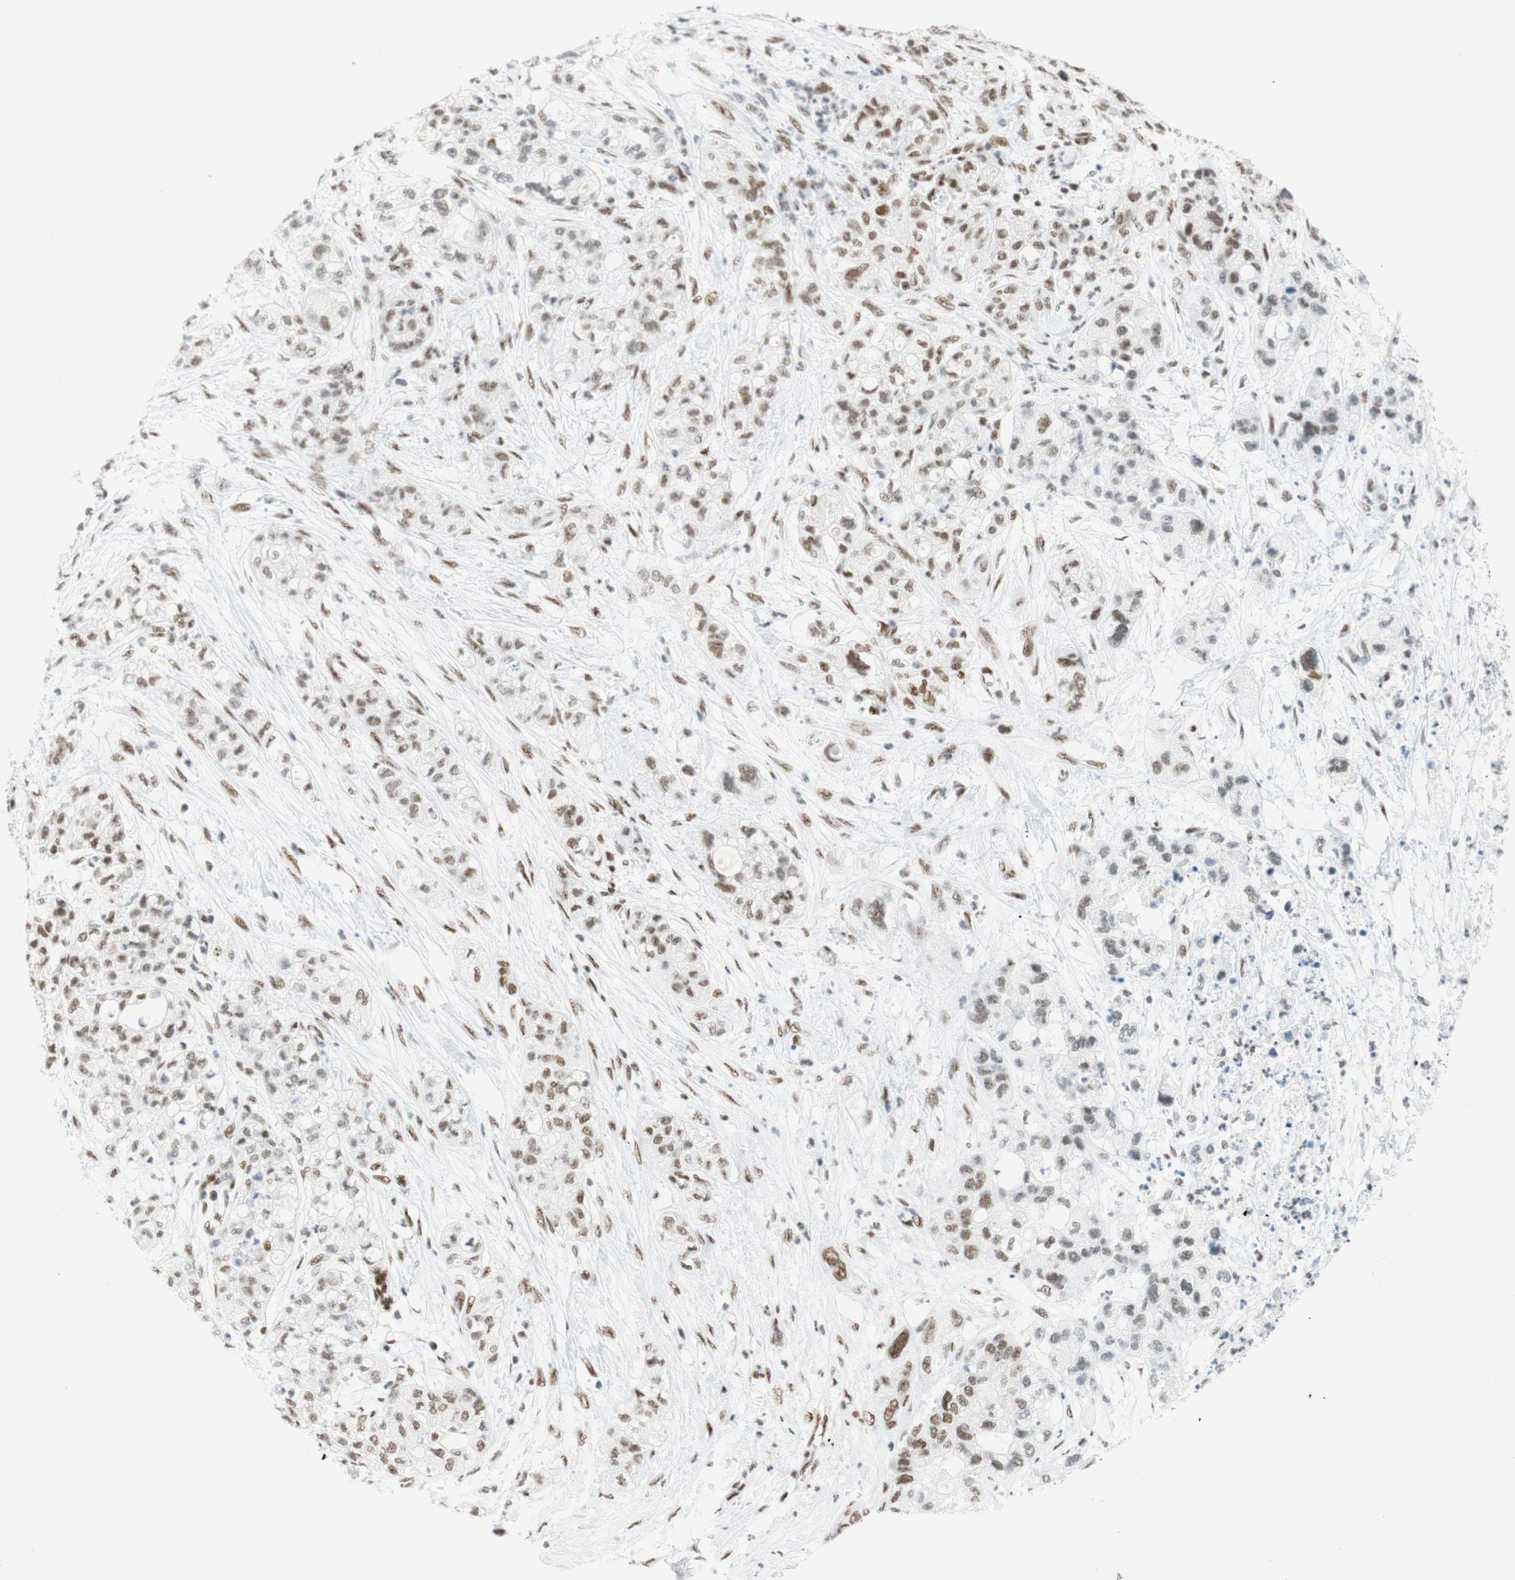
{"staining": {"intensity": "moderate", "quantity": "25%-75%", "location": "nuclear"}, "tissue": "pancreatic cancer", "cell_type": "Tumor cells", "image_type": "cancer", "snomed": [{"axis": "morphology", "description": "Adenocarcinoma, NOS"}, {"axis": "topography", "description": "Pancreas"}], "caption": "A high-resolution photomicrograph shows immunohistochemistry (IHC) staining of pancreatic cancer (adenocarcinoma), which shows moderate nuclear staining in approximately 25%-75% of tumor cells. (Brightfield microscopy of DAB IHC at high magnification).", "gene": "RNF20", "patient": {"sex": "female", "age": 78}}